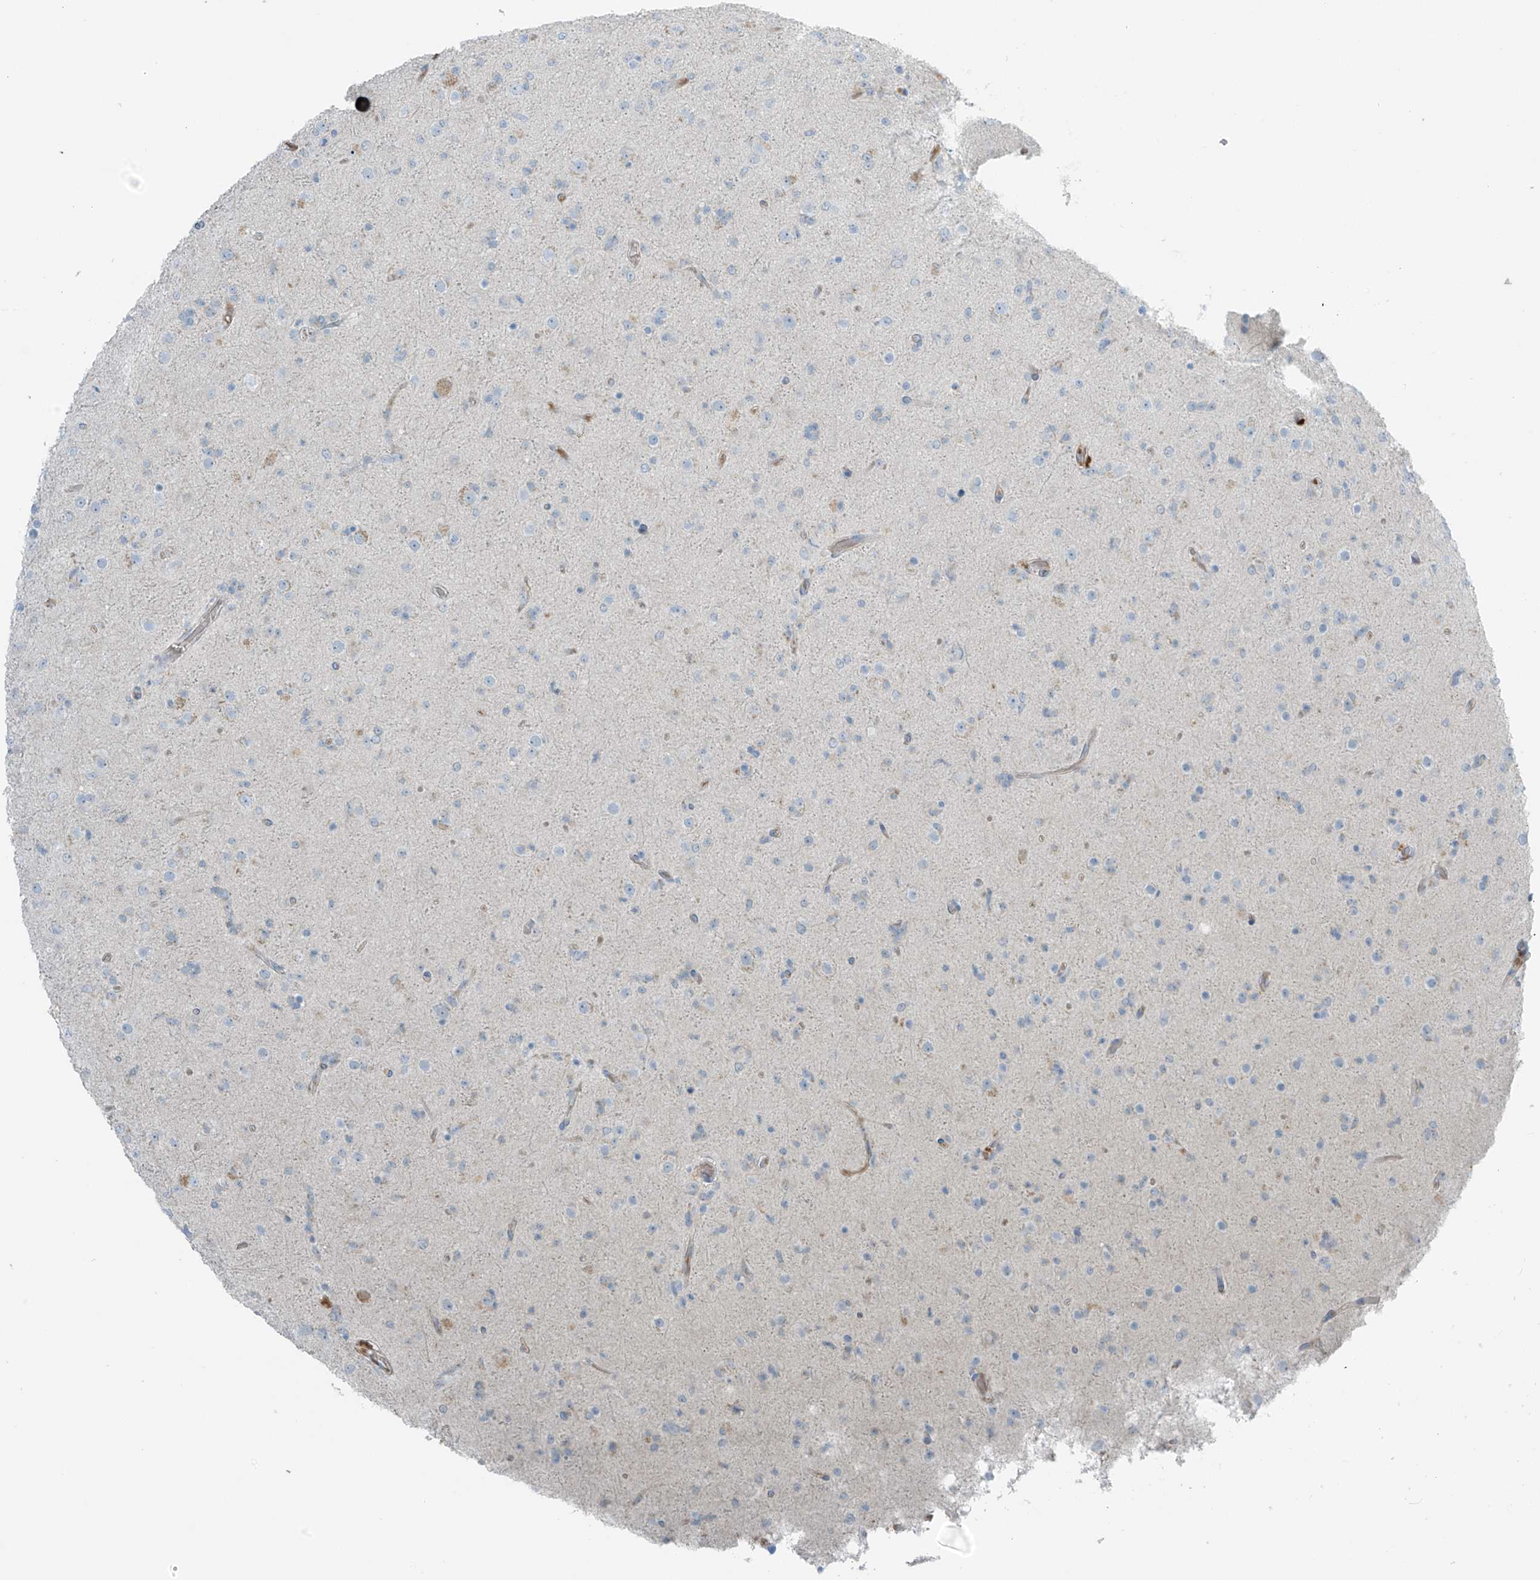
{"staining": {"intensity": "negative", "quantity": "none", "location": "none"}, "tissue": "glioma", "cell_type": "Tumor cells", "image_type": "cancer", "snomed": [{"axis": "morphology", "description": "Glioma, malignant, Low grade"}, {"axis": "topography", "description": "Brain"}], "caption": "Immunohistochemistry (IHC) of human glioma shows no expression in tumor cells.", "gene": "FAM131C", "patient": {"sex": "male", "age": 65}}